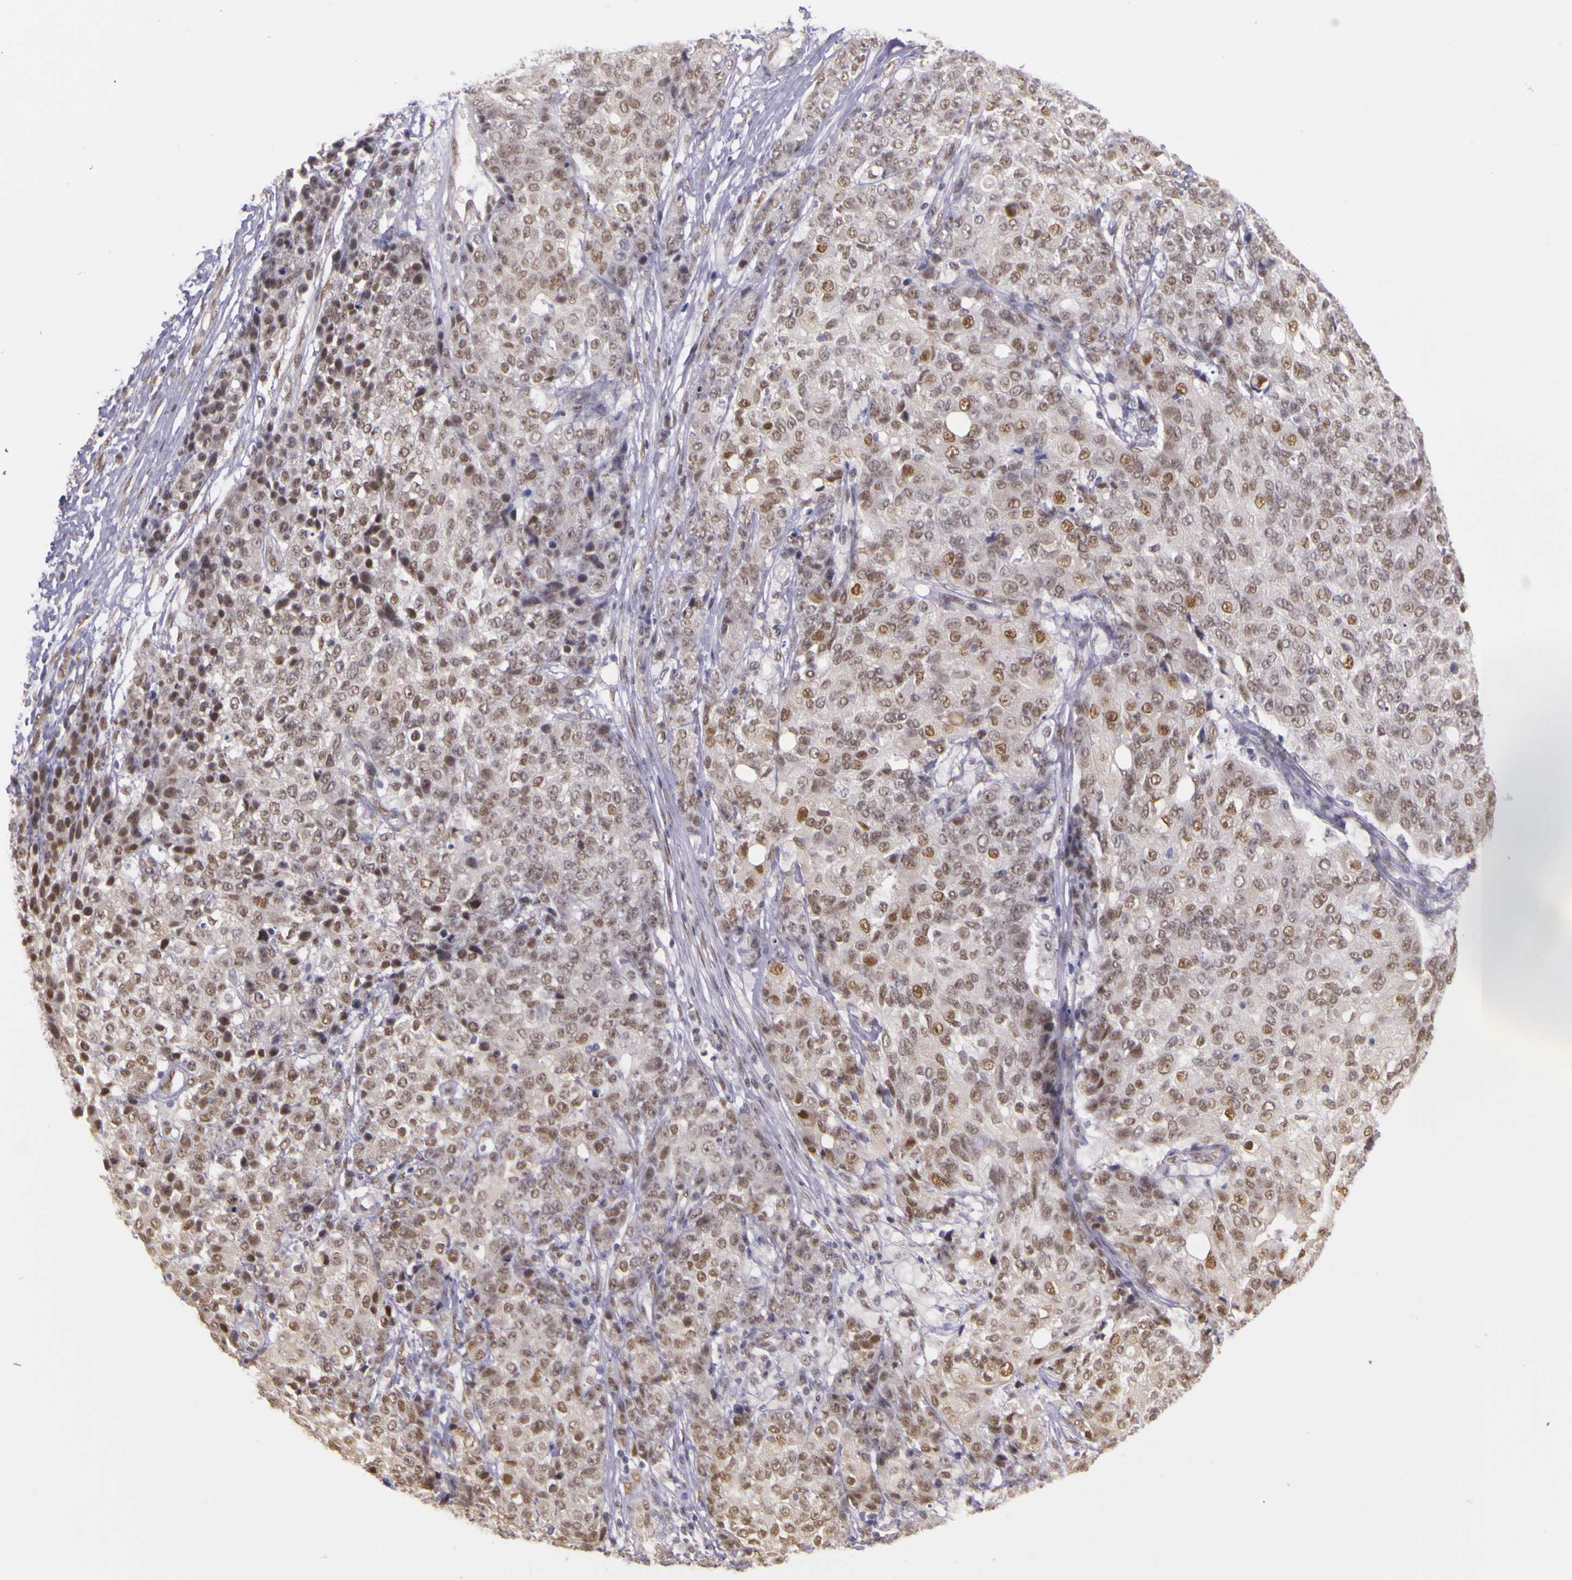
{"staining": {"intensity": "weak", "quantity": ">75%", "location": "nuclear"}, "tissue": "ovarian cancer", "cell_type": "Tumor cells", "image_type": "cancer", "snomed": [{"axis": "morphology", "description": "Carcinoma, endometroid"}, {"axis": "topography", "description": "Ovary"}], "caption": "Immunohistochemical staining of human endometroid carcinoma (ovarian) demonstrates weak nuclear protein staining in about >75% of tumor cells.", "gene": "WDR13", "patient": {"sex": "female", "age": 42}}